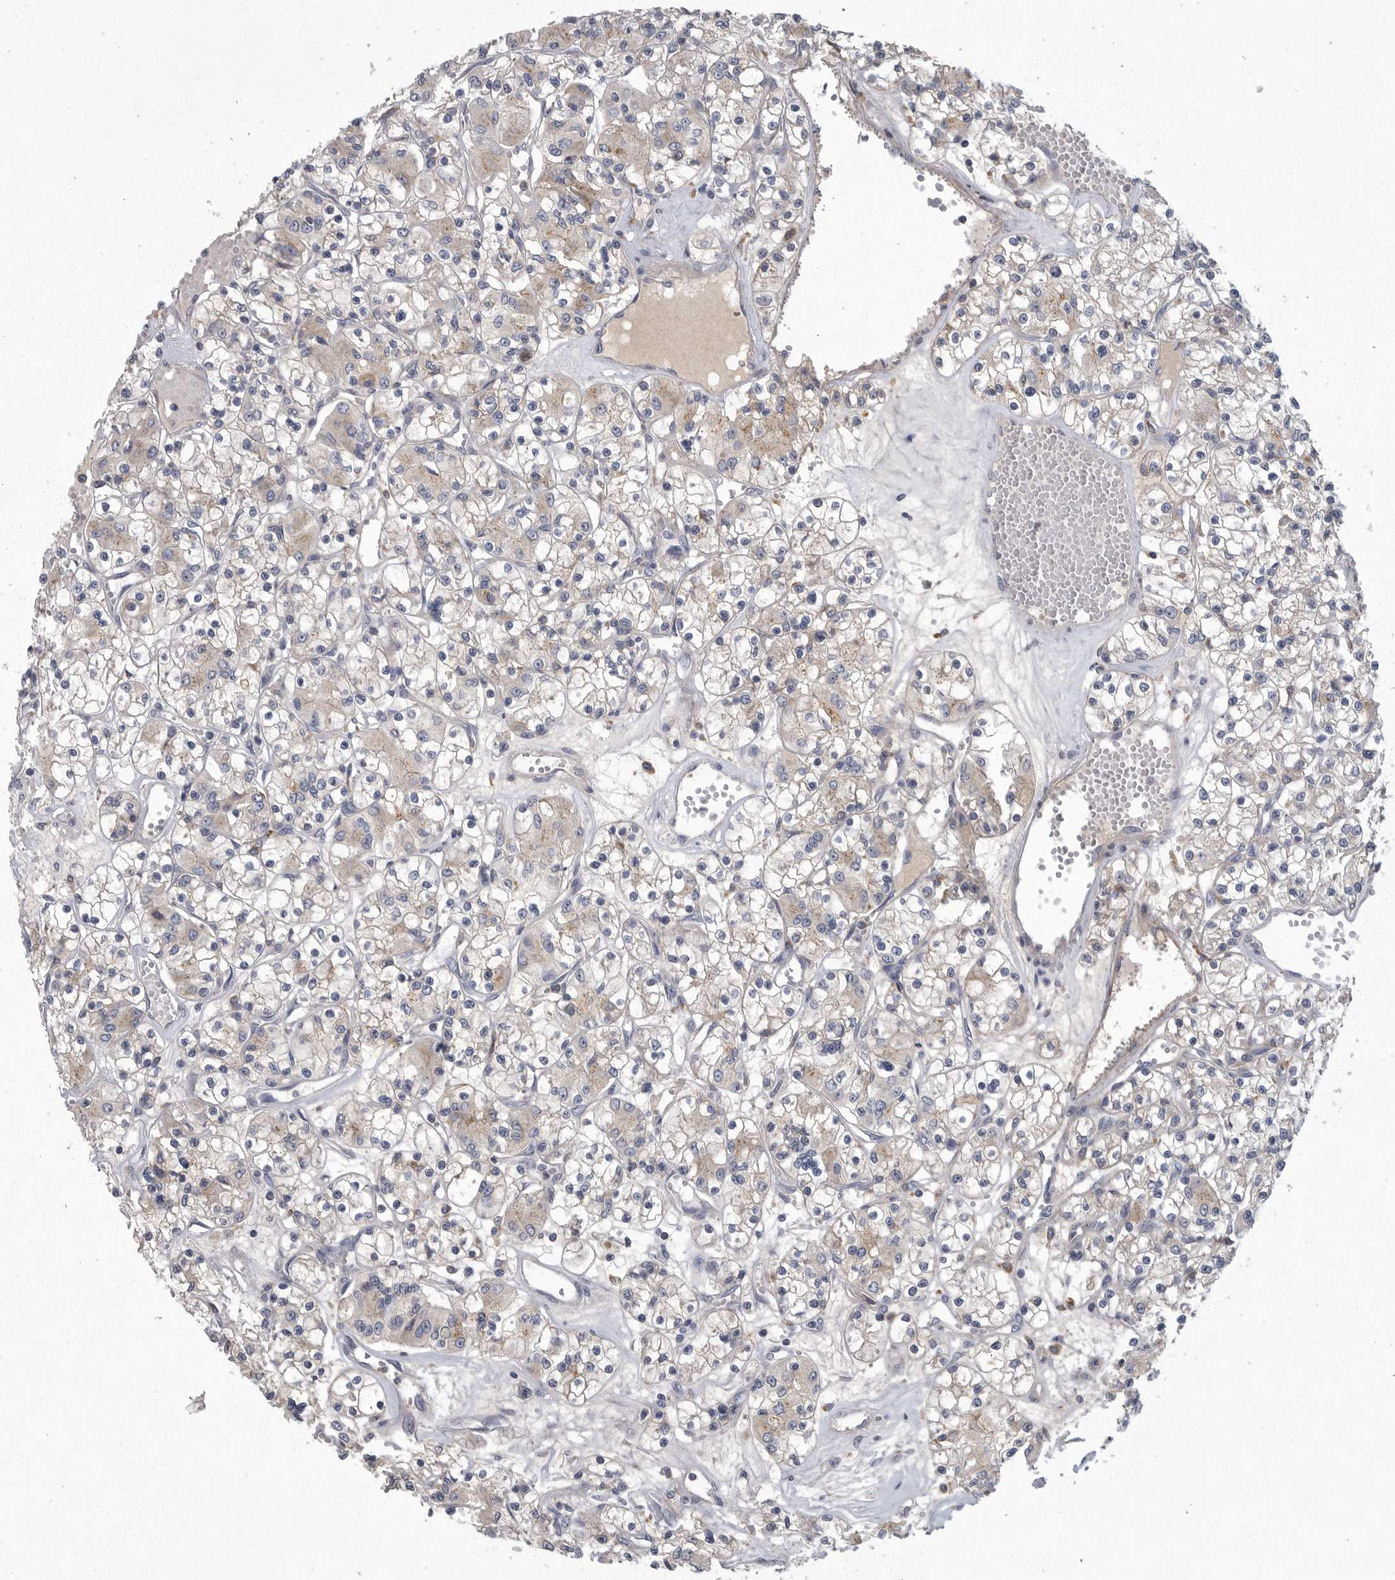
{"staining": {"intensity": "negative", "quantity": "none", "location": "none"}, "tissue": "renal cancer", "cell_type": "Tumor cells", "image_type": "cancer", "snomed": [{"axis": "morphology", "description": "Adenocarcinoma, NOS"}, {"axis": "topography", "description": "Kidney"}], "caption": "Immunohistochemical staining of renal cancer (adenocarcinoma) reveals no significant staining in tumor cells.", "gene": "LAMTOR3", "patient": {"sex": "female", "age": 59}}